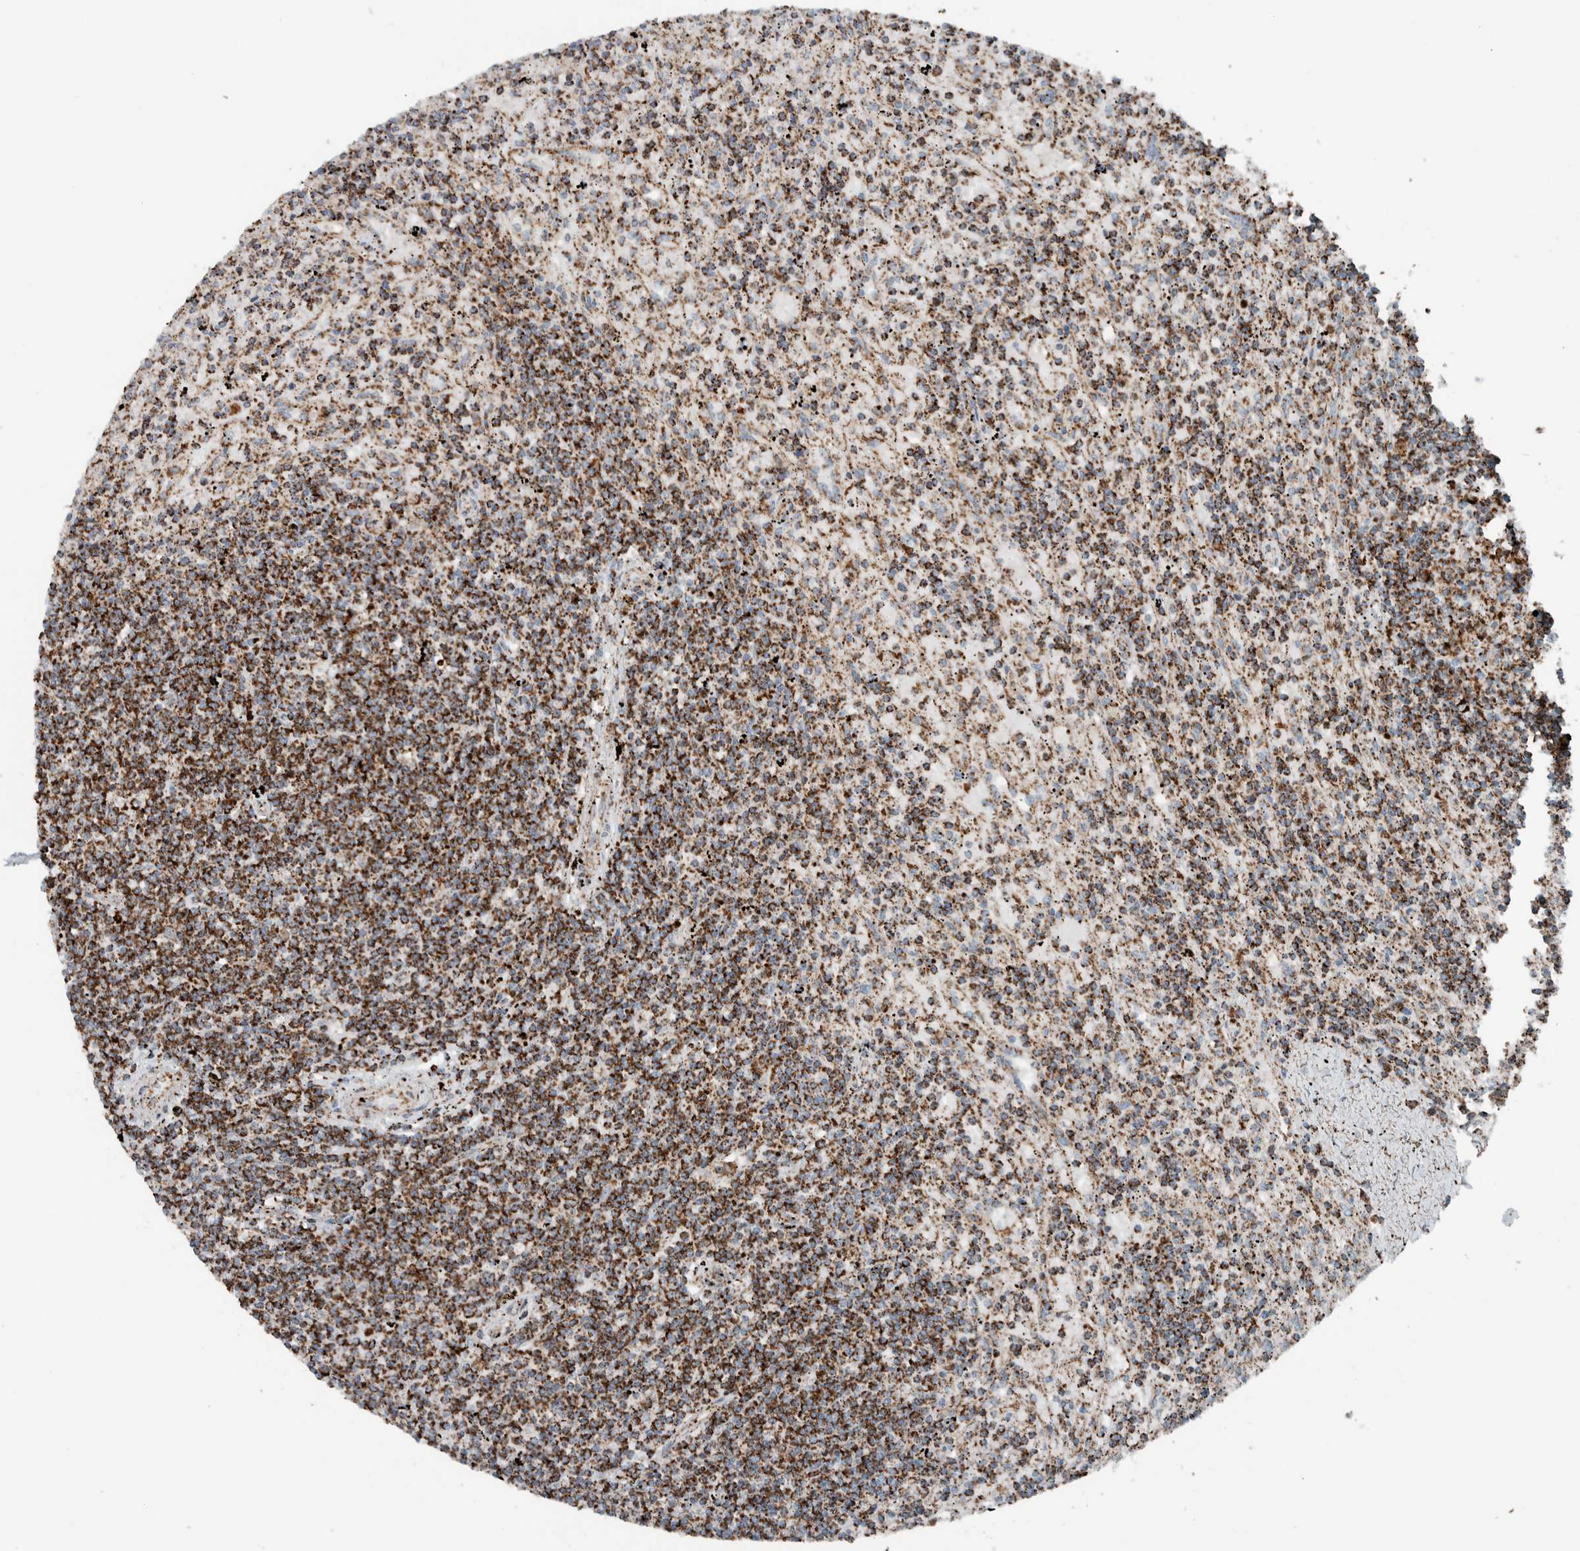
{"staining": {"intensity": "strong", "quantity": ">75%", "location": "cytoplasmic/membranous"}, "tissue": "lymphoma", "cell_type": "Tumor cells", "image_type": "cancer", "snomed": [{"axis": "morphology", "description": "Malignant lymphoma, non-Hodgkin's type, Low grade"}, {"axis": "topography", "description": "Spleen"}], "caption": "Malignant lymphoma, non-Hodgkin's type (low-grade) tissue demonstrates strong cytoplasmic/membranous staining in approximately >75% of tumor cells", "gene": "CNTROB", "patient": {"sex": "male", "age": 76}}